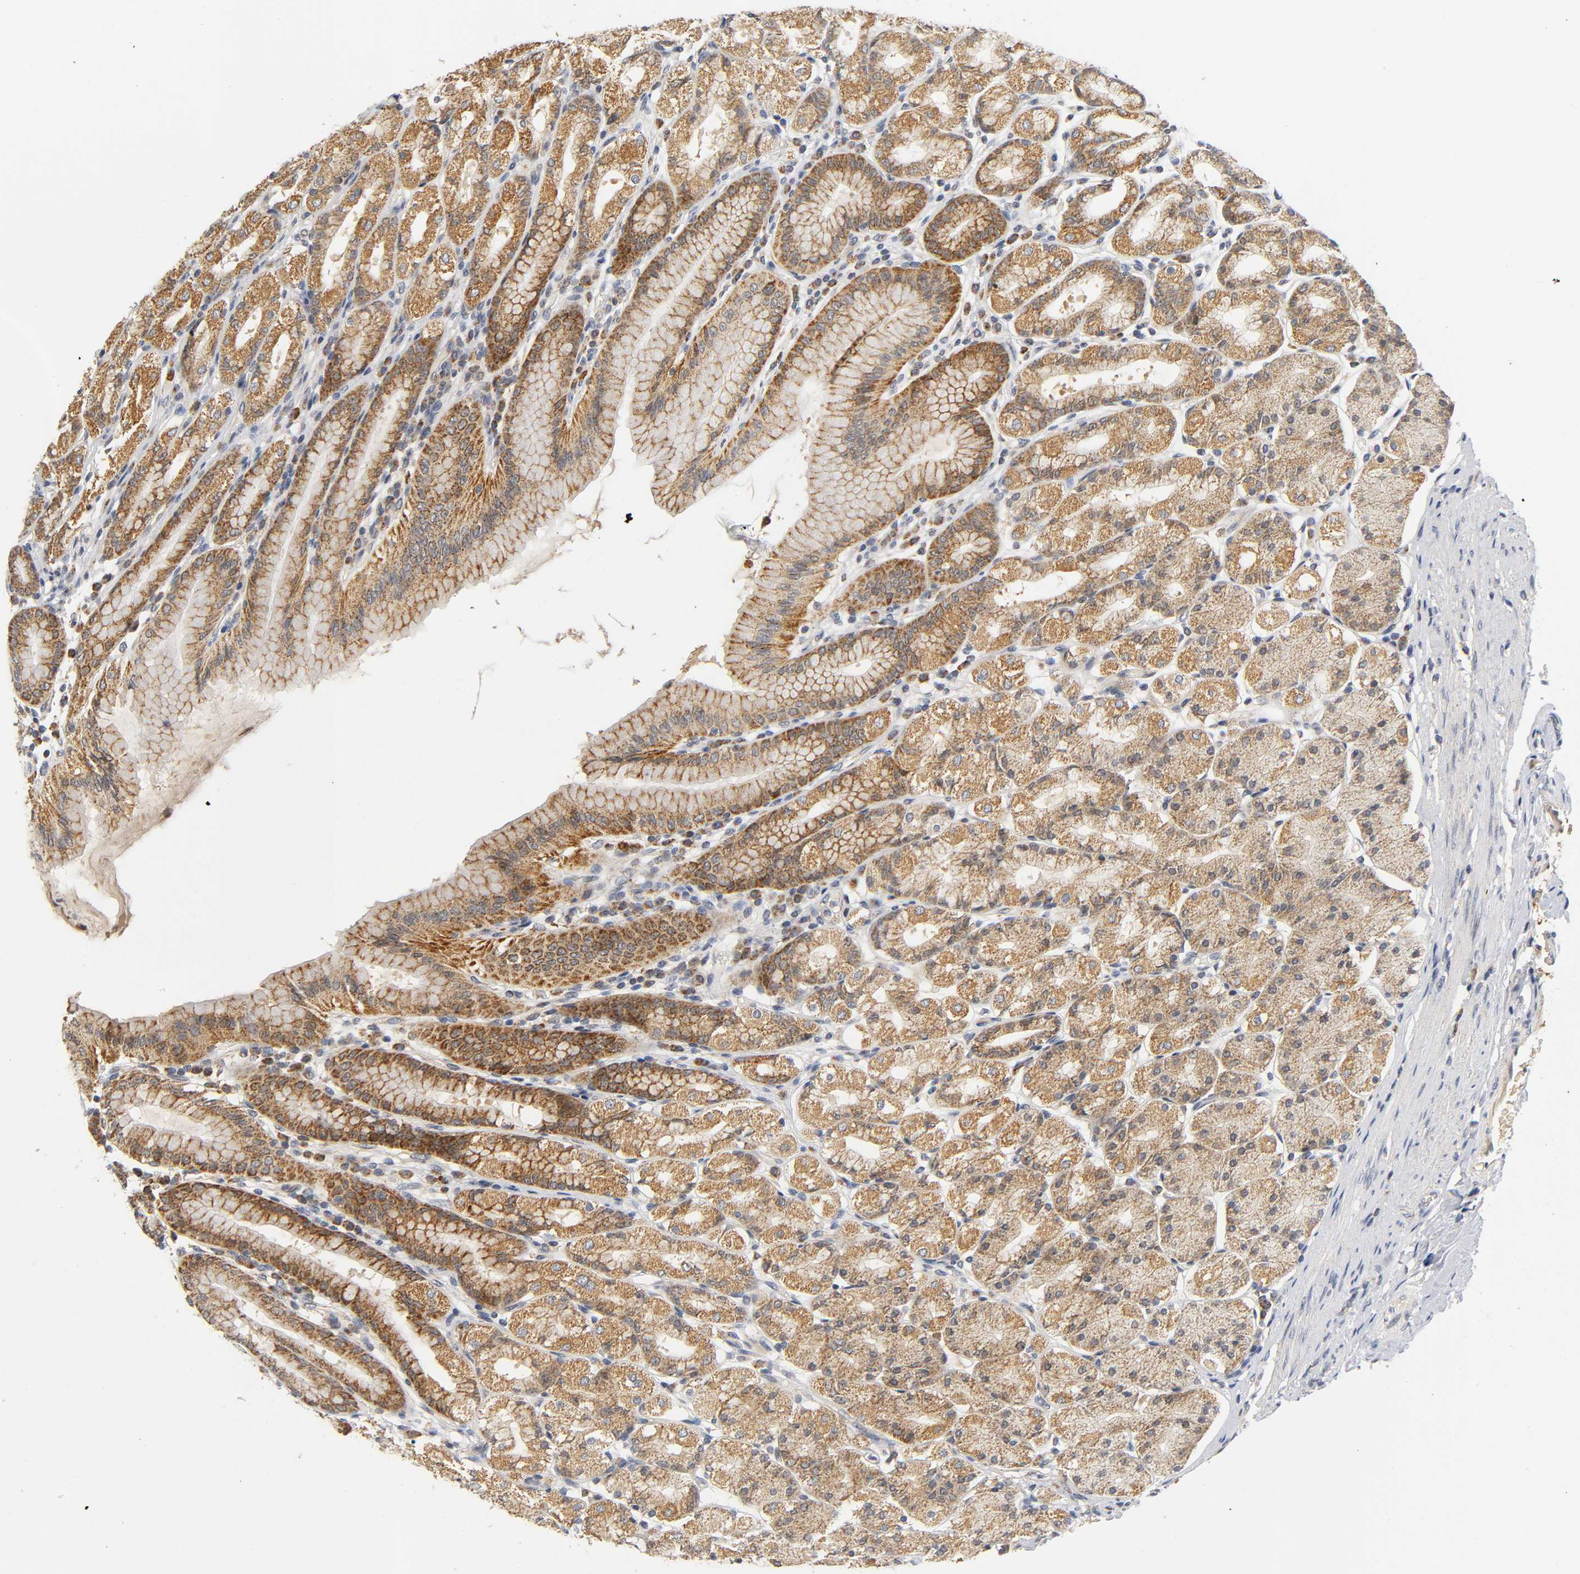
{"staining": {"intensity": "moderate", "quantity": ">75%", "location": "cytoplasmic/membranous"}, "tissue": "stomach", "cell_type": "Glandular cells", "image_type": "normal", "snomed": [{"axis": "morphology", "description": "Normal tissue, NOS"}, {"axis": "topography", "description": "Stomach, upper"}], "caption": "Immunohistochemical staining of normal human stomach reveals moderate cytoplasmic/membranous protein positivity in about >75% of glandular cells. Ihc stains the protein of interest in brown and the nuclei are stained blue.", "gene": "NRP1", "patient": {"sex": "male", "age": 68}}